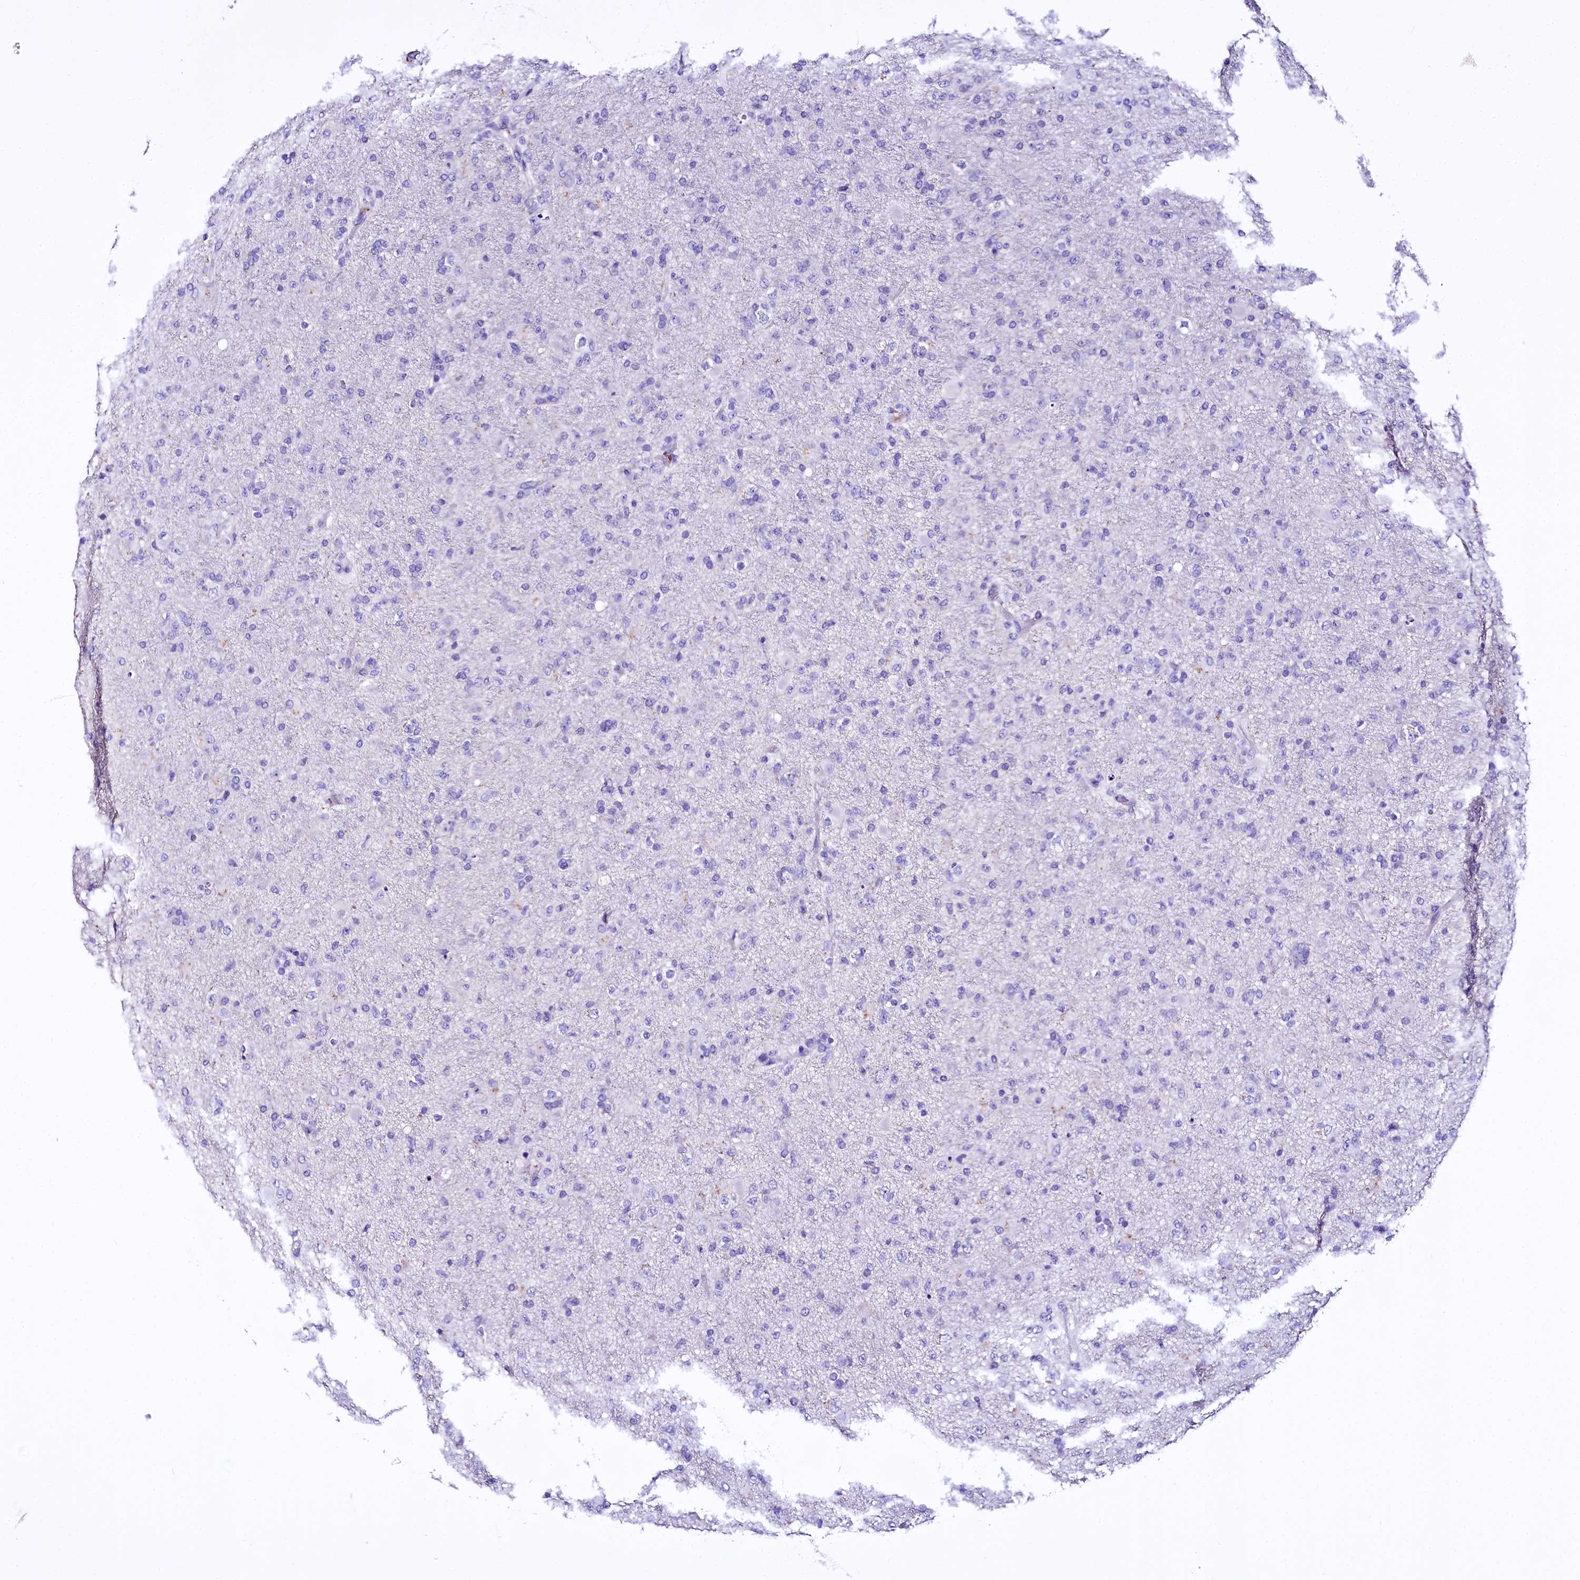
{"staining": {"intensity": "negative", "quantity": "none", "location": "none"}, "tissue": "glioma", "cell_type": "Tumor cells", "image_type": "cancer", "snomed": [{"axis": "morphology", "description": "Glioma, malignant, Low grade"}, {"axis": "topography", "description": "Brain"}], "caption": "IHC of human glioma displays no staining in tumor cells.", "gene": "A2ML1", "patient": {"sex": "male", "age": 65}}